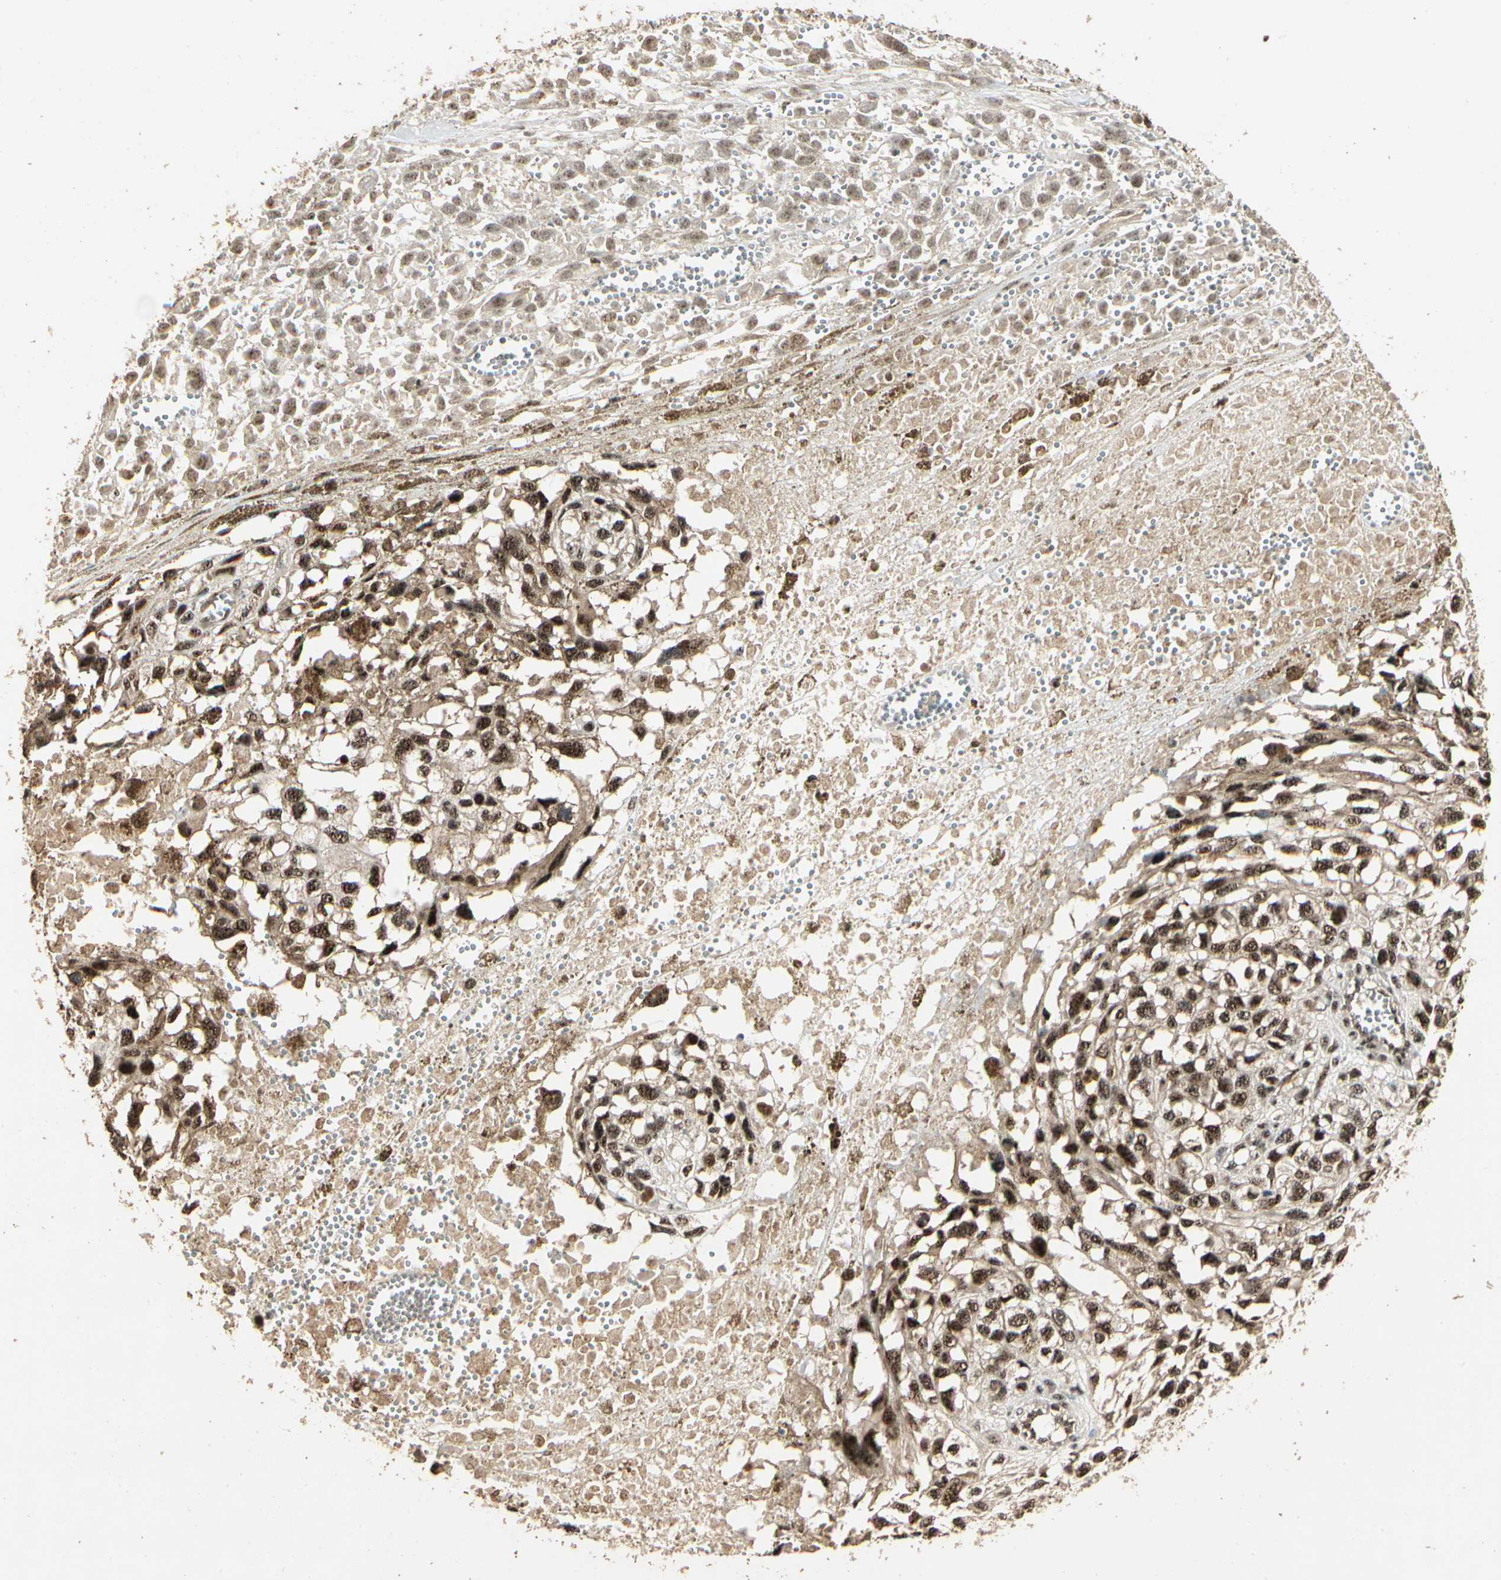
{"staining": {"intensity": "strong", "quantity": ">75%", "location": "nuclear"}, "tissue": "melanoma", "cell_type": "Tumor cells", "image_type": "cancer", "snomed": [{"axis": "morphology", "description": "Malignant melanoma, Metastatic site"}, {"axis": "topography", "description": "Lymph node"}], "caption": "The histopathology image displays immunohistochemical staining of melanoma. There is strong nuclear expression is seen in about >75% of tumor cells.", "gene": "RBM25", "patient": {"sex": "male", "age": 59}}